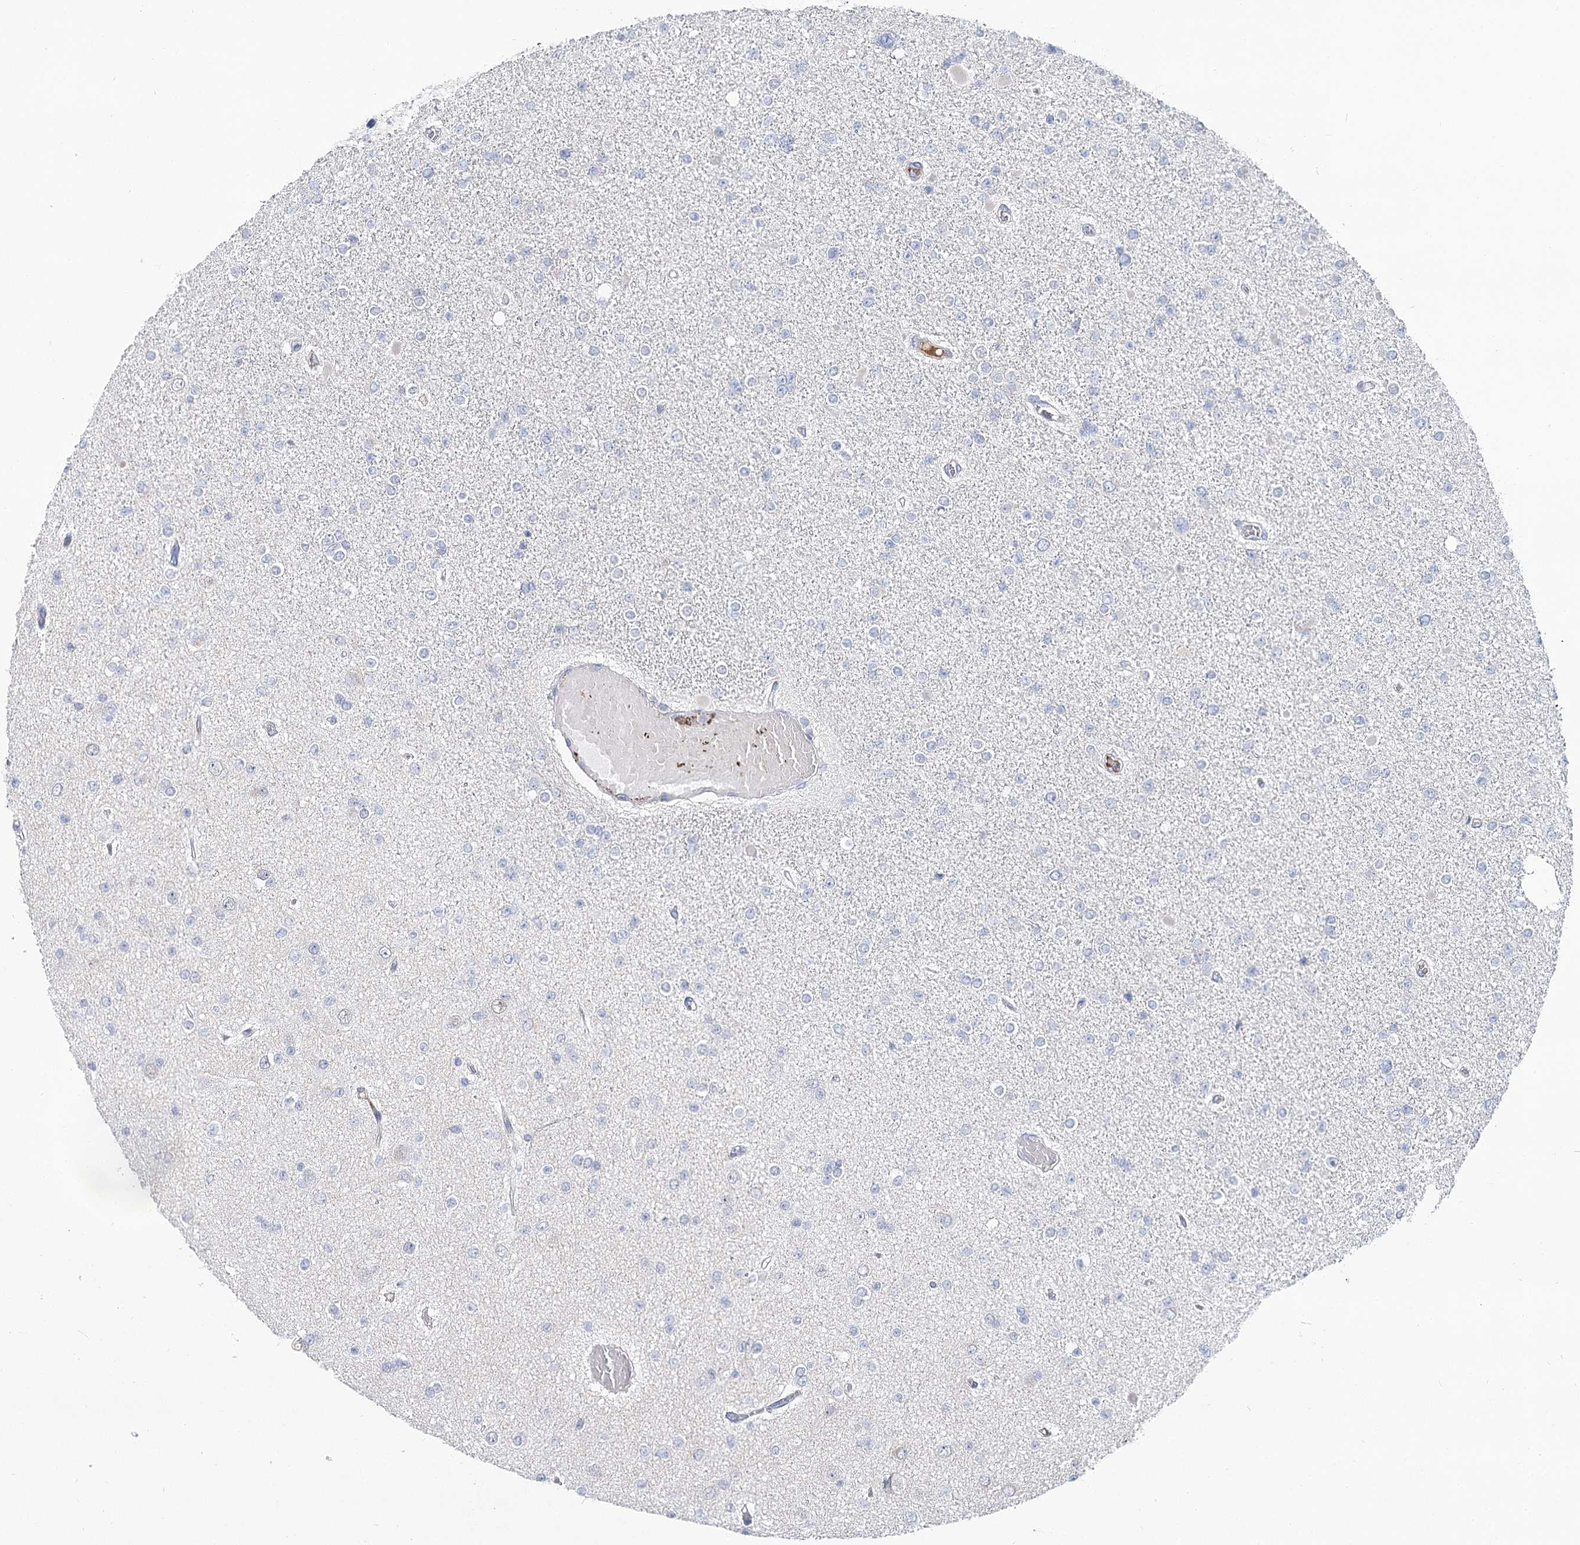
{"staining": {"intensity": "negative", "quantity": "none", "location": "none"}, "tissue": "glioma", "cell_type": "Tumor cells", "image_type": "cancer", "snomed": [{"axis": "morphology", "description": "Glioma, malignant, Low grade"}, {"axis": "topography", "description": "Brain"}], "caption": "An image of human glioma is negative for staining in tumor cells.", "gene": "UGP2", "patient": {"sex": "female", "age": 22}}